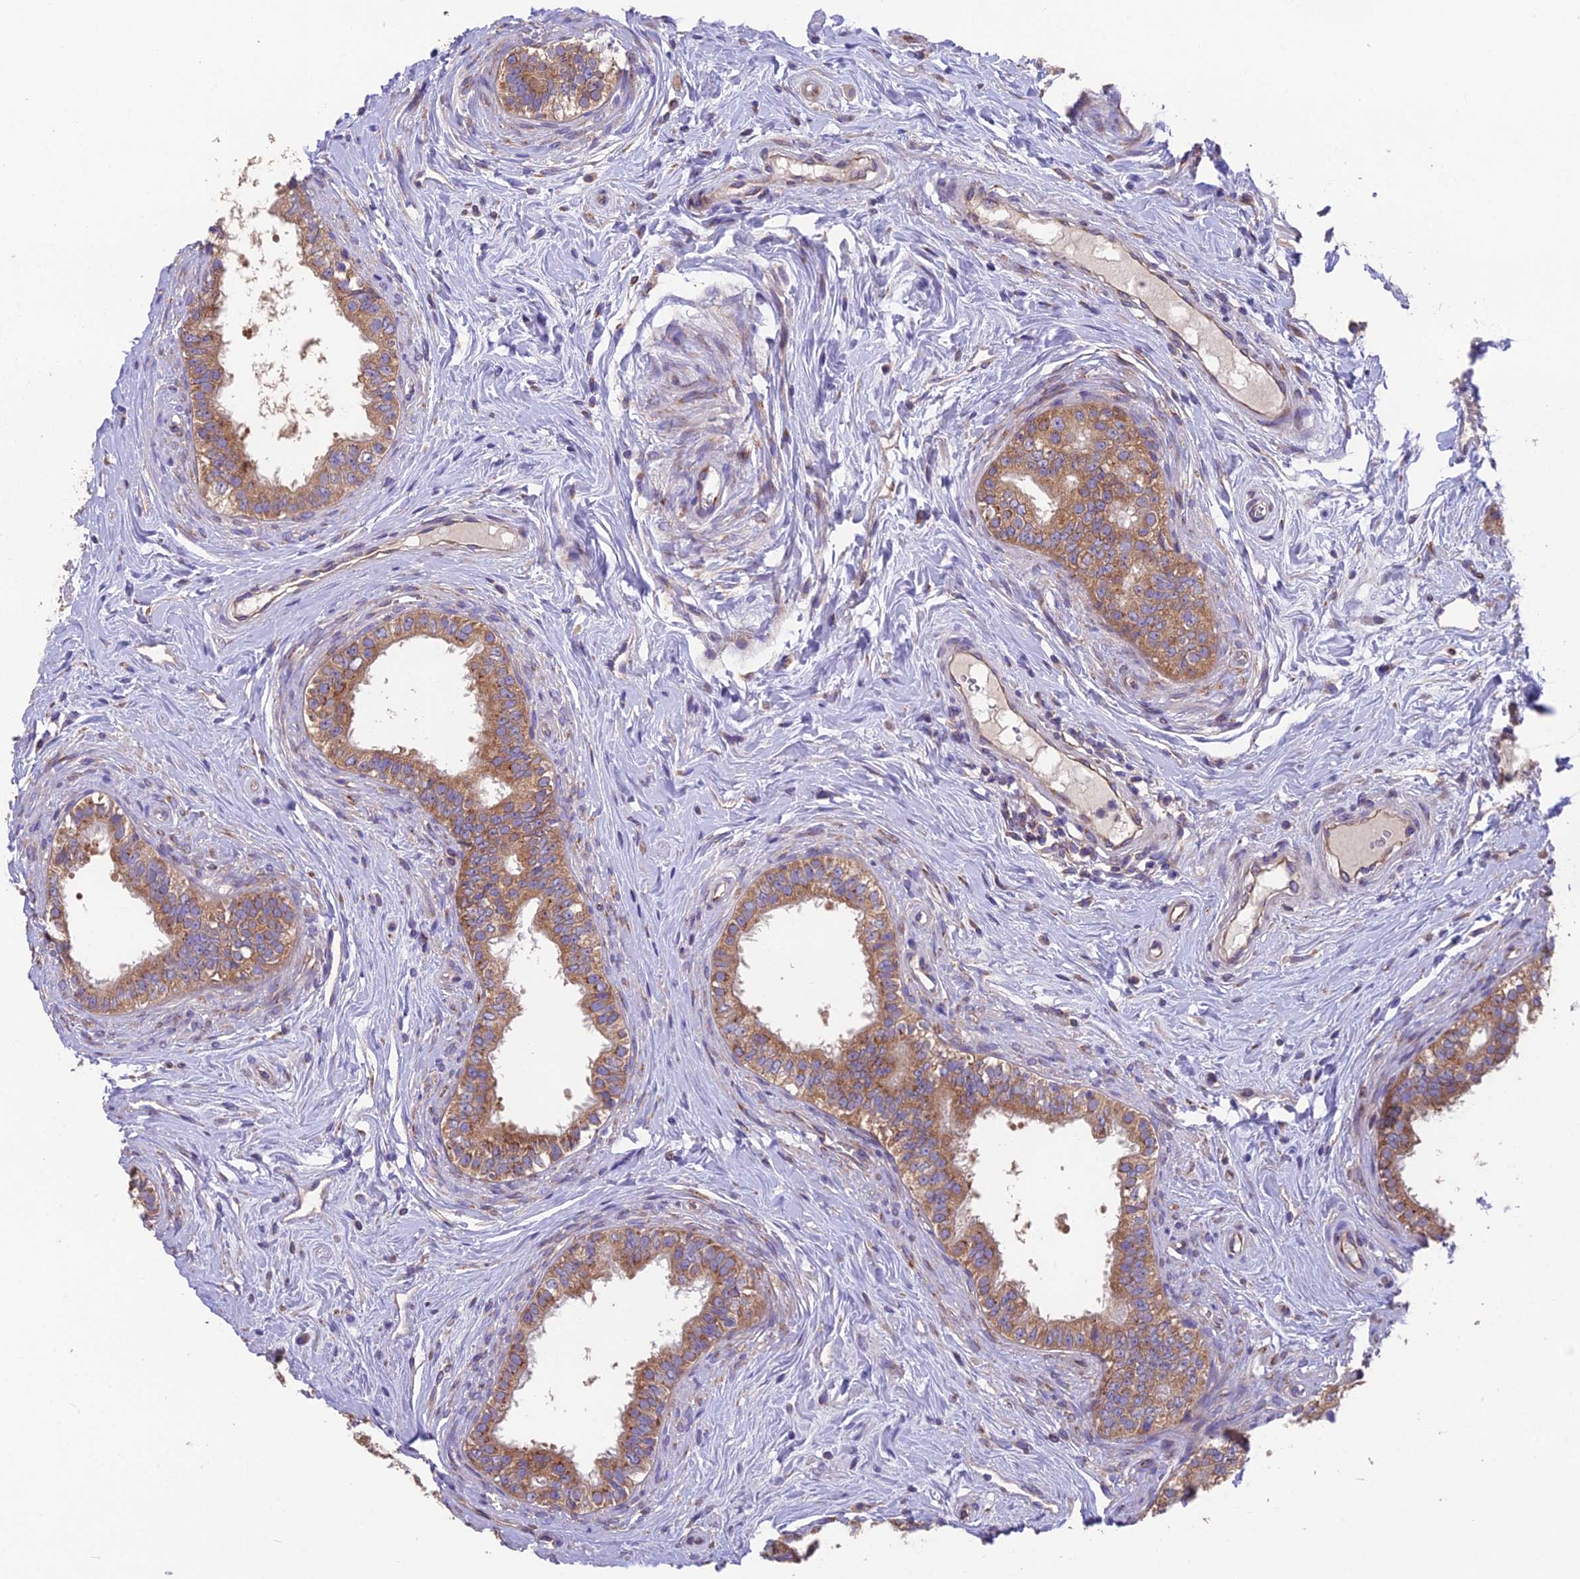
{"staining": {"intensity": "moderate", "quantity": ">75%", "location": "cytoplasmic/membranous"}, "tissue": "epididymis", "cell_type": "Glandular cells", "image_type": "normal", "snomed": [{"axis": "morphology", "description": "Normal tissue, NOS"}, {"axis": "topography", "description": "Epididymis"}], "caption": "This is an image of immunohistochemistry staining of benign epididymis, which shows moderate expression in the cytoplasmic/membranous of glandular cells.", "gene": "BLOC1S4", "patient": {"sex": "male", "age": 33}}